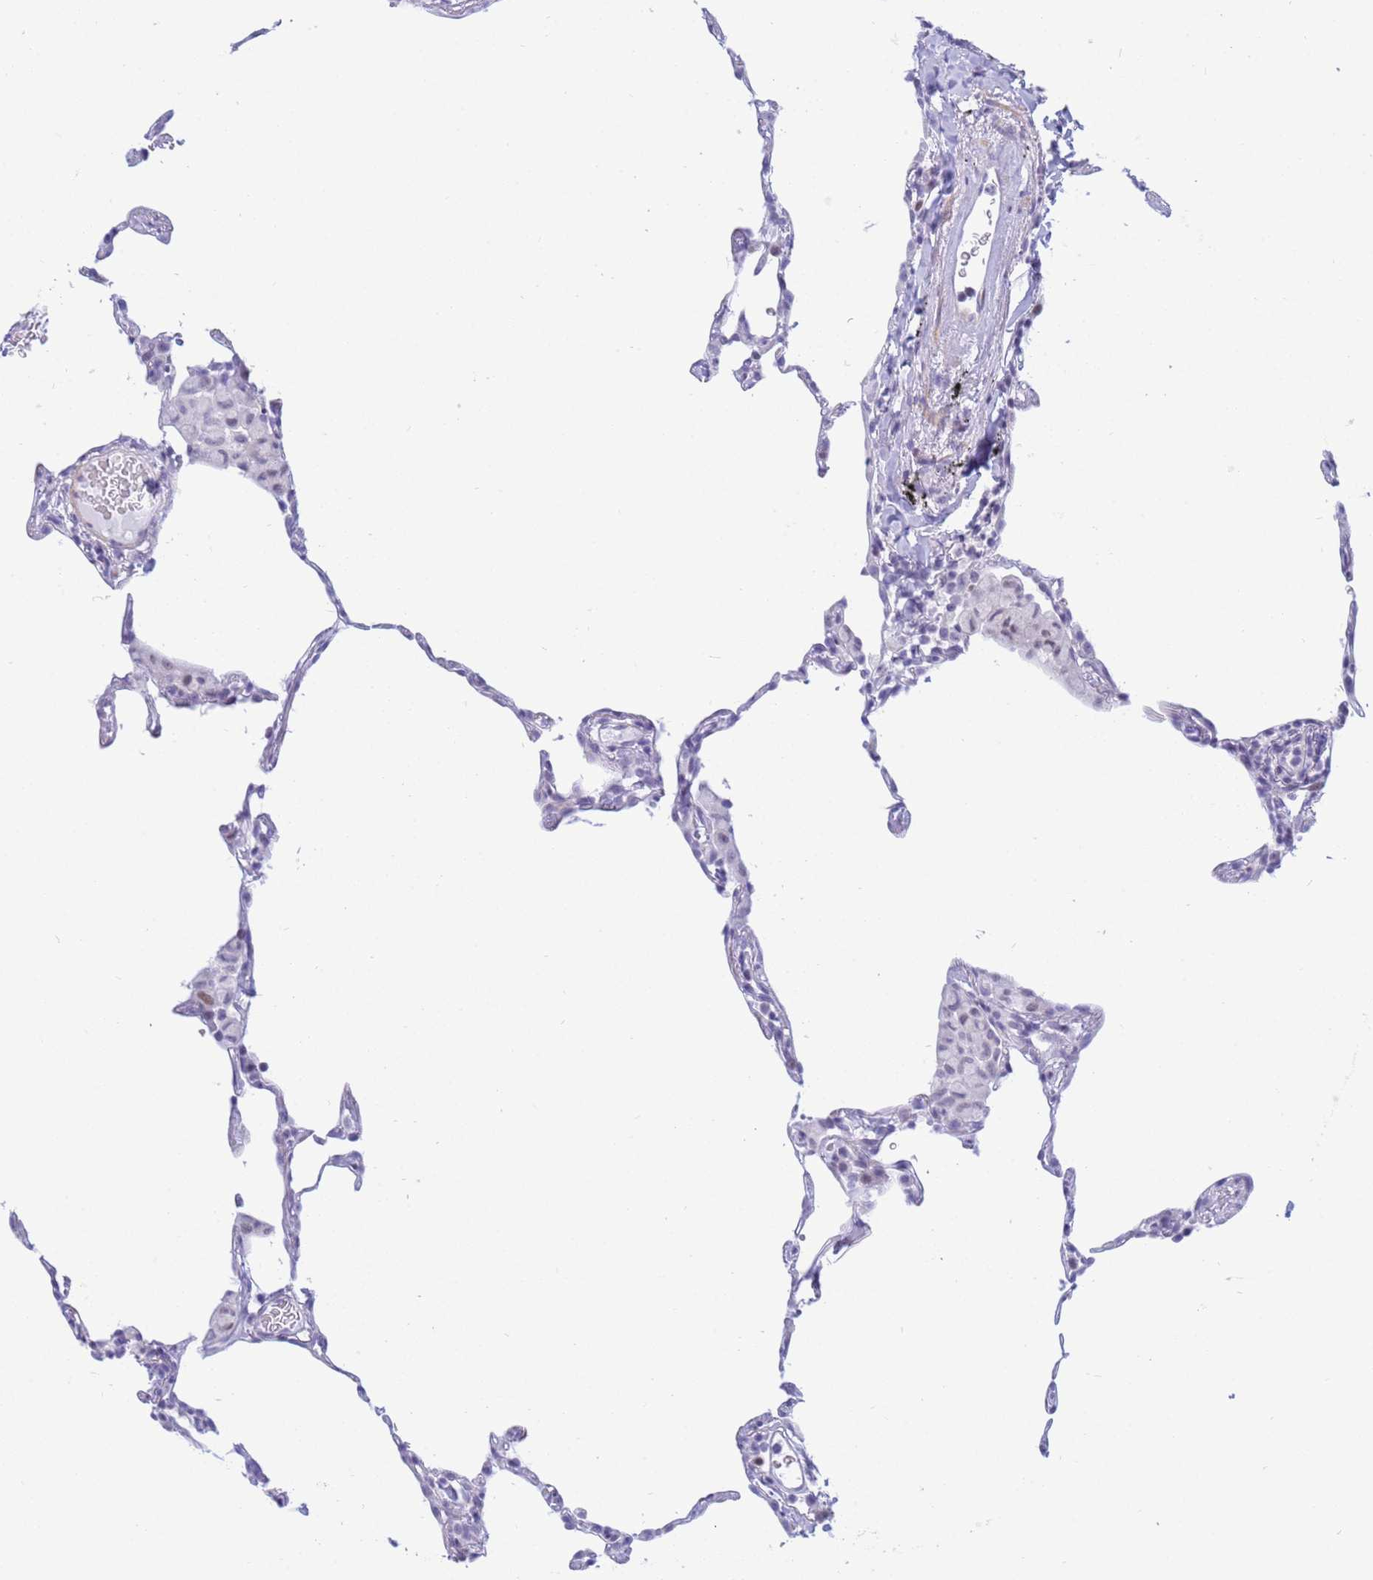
{"staining": {"intensity": "negative", "quantity": "none", "location": "none"}, "tissue": "lung", "cell_type": "Alveolar cells", "image_type": "normal", "snomed": [{"axis": "morphology", "description": "Normal tissue, NOS"}, {"axis": "topography", "description": "Lung"}], "caption": "Immunohistochemistry (IHC) of benign human lung demonstrates no positivity in alveolar cells.", "gene": "SNX20", "patient": {"sex": "female", "age": 57}}